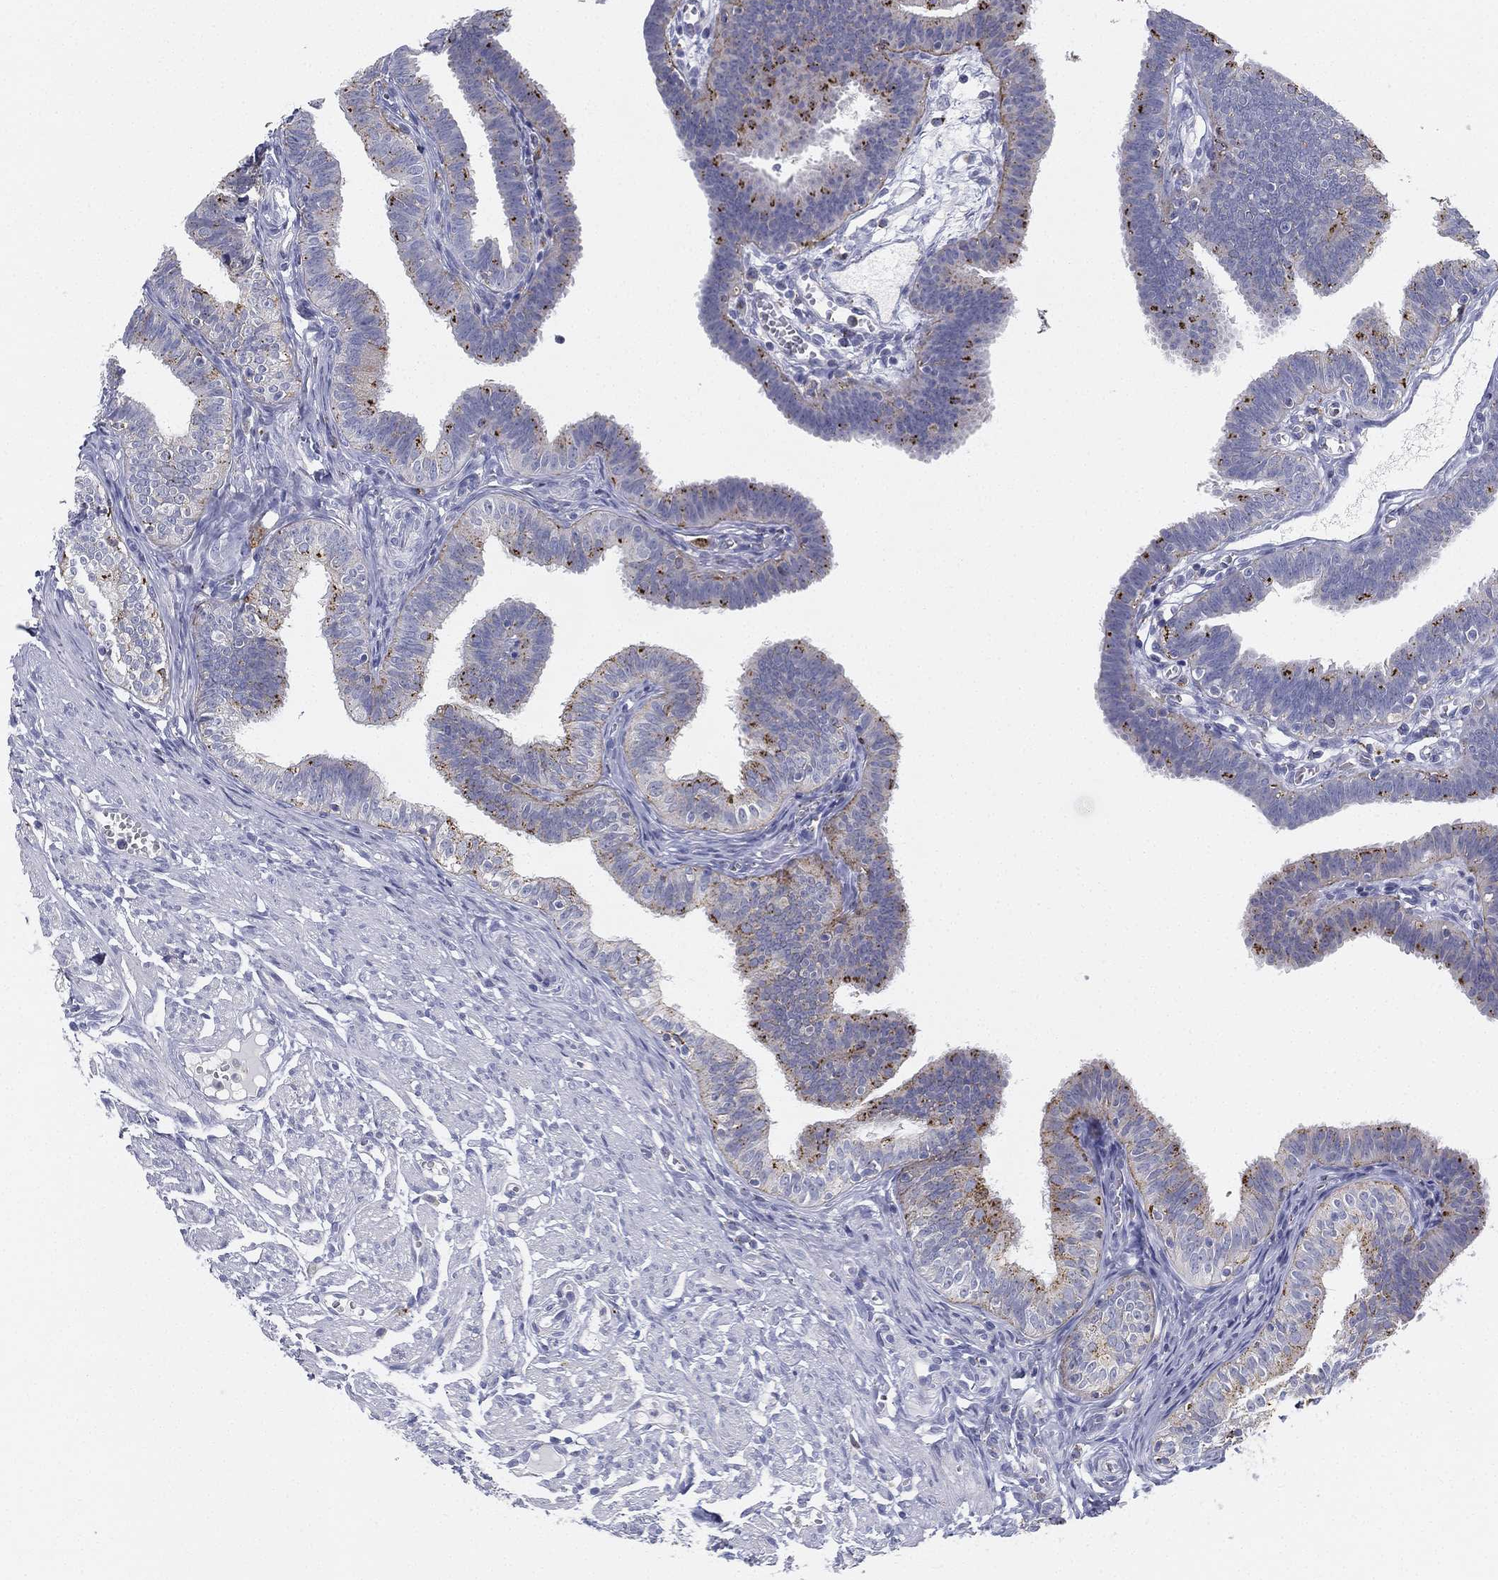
{"staining": {"intensity": "strong", "quantity": "<25%", "location": "cytoplasmic/membranous"}, "tissue": "fallopian tube", "cell_type": "Glandular cells", "image_type": "normal", "snomed": [{"axis": "morphology", "description": "Normal tissue, NOS"}, {"axis": "topography", "description": "Fallopian tube"}], "caption": "Protein staining of unremarkable fallopian tube displays strong cytoplasmic/membranous positivity in about <25% of glandular cells.", "gene": "NPC2", "patient": {"sex": "female", "age": 25}}